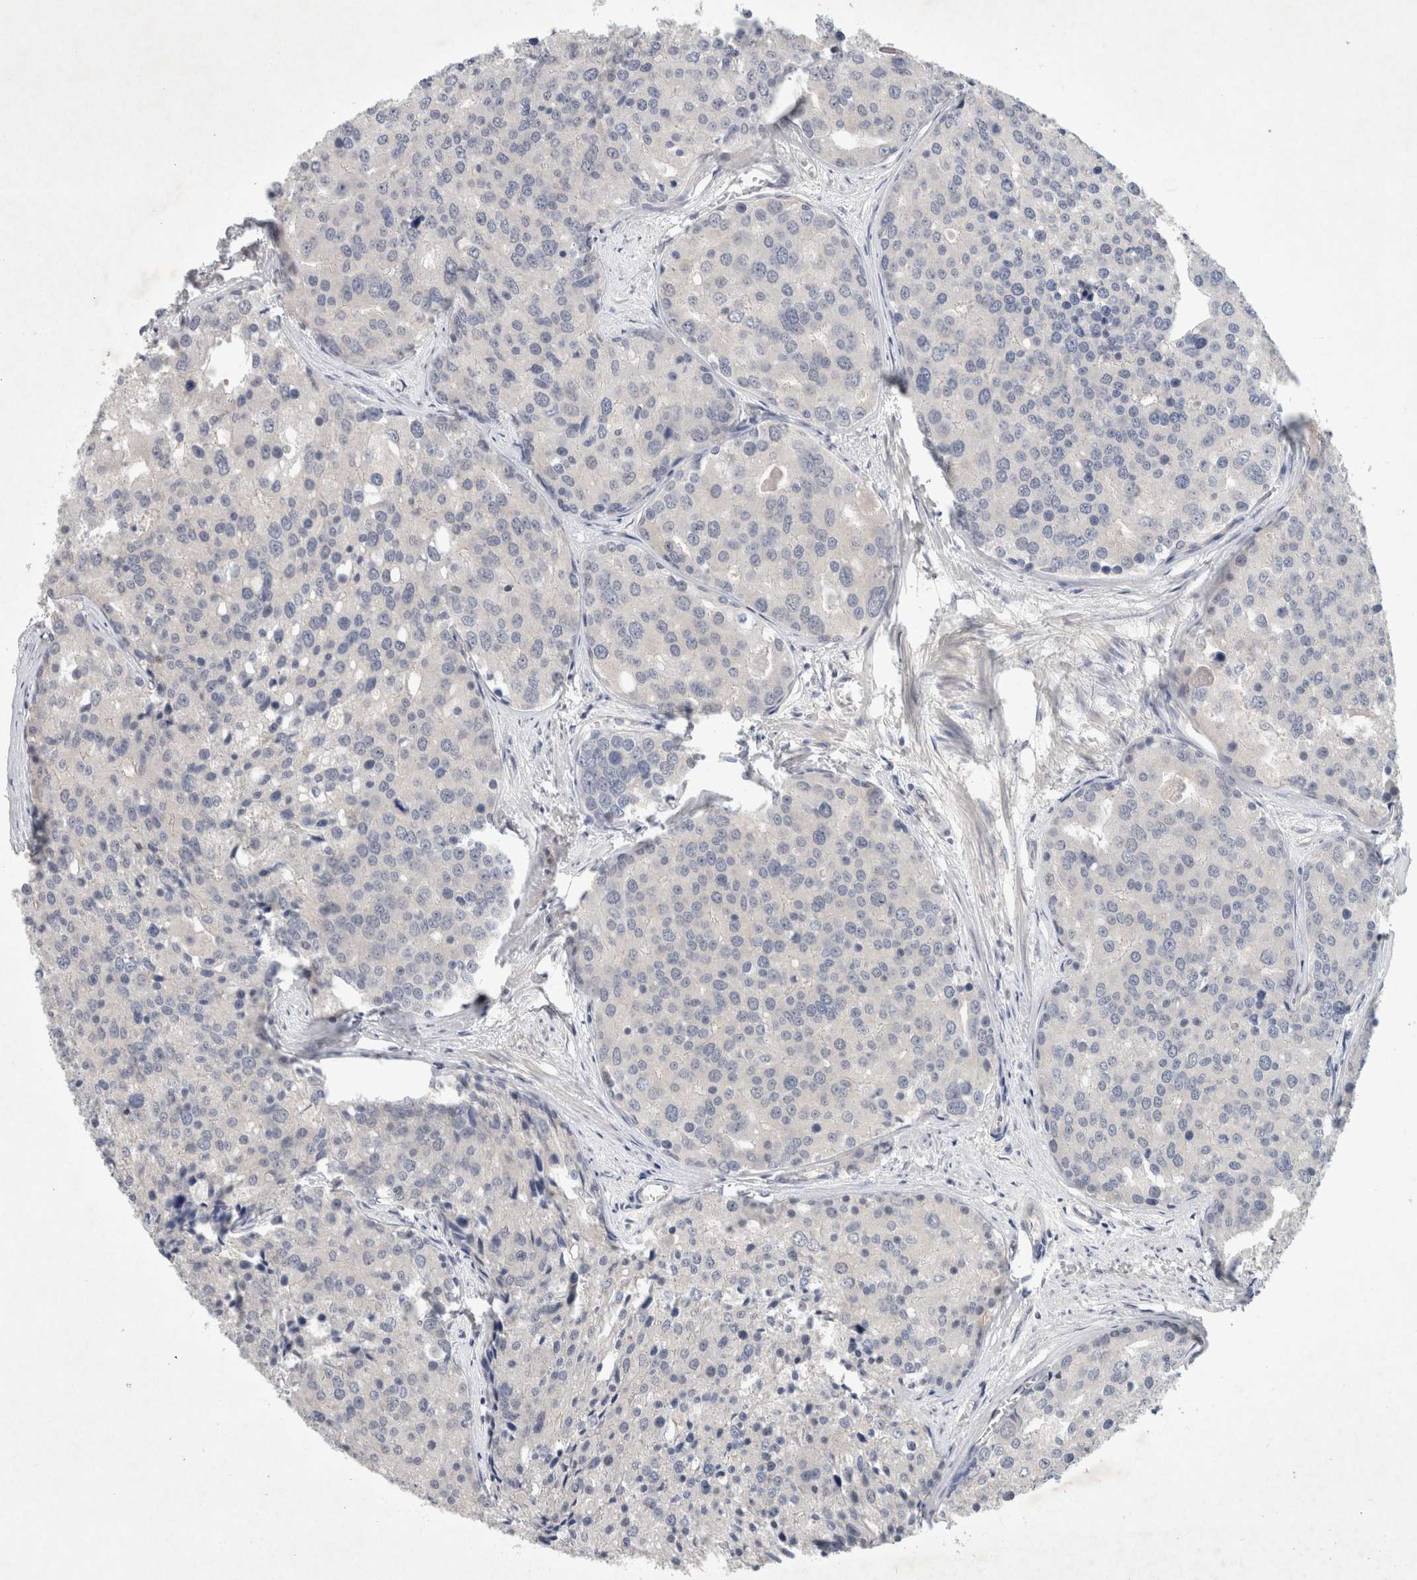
{"staining": {"intensity": "negative", "quantity": "none", "location": "none"}, "tissue": "prostate cancer", "cell_type": "Tumor cells", "image_type": "cancer", "snomed": [{"axis": "morphology", "description": "Adenocarcinoma, High grade"}, {"axis": "topography", "description": "Prostate"}], "caption": "A photomicrograph of prostate cancer stained for a protein exhibits no brown staining in tumor cells.", "gene": "RASAL2", "patient": {"sex": "male", "age": 50}}